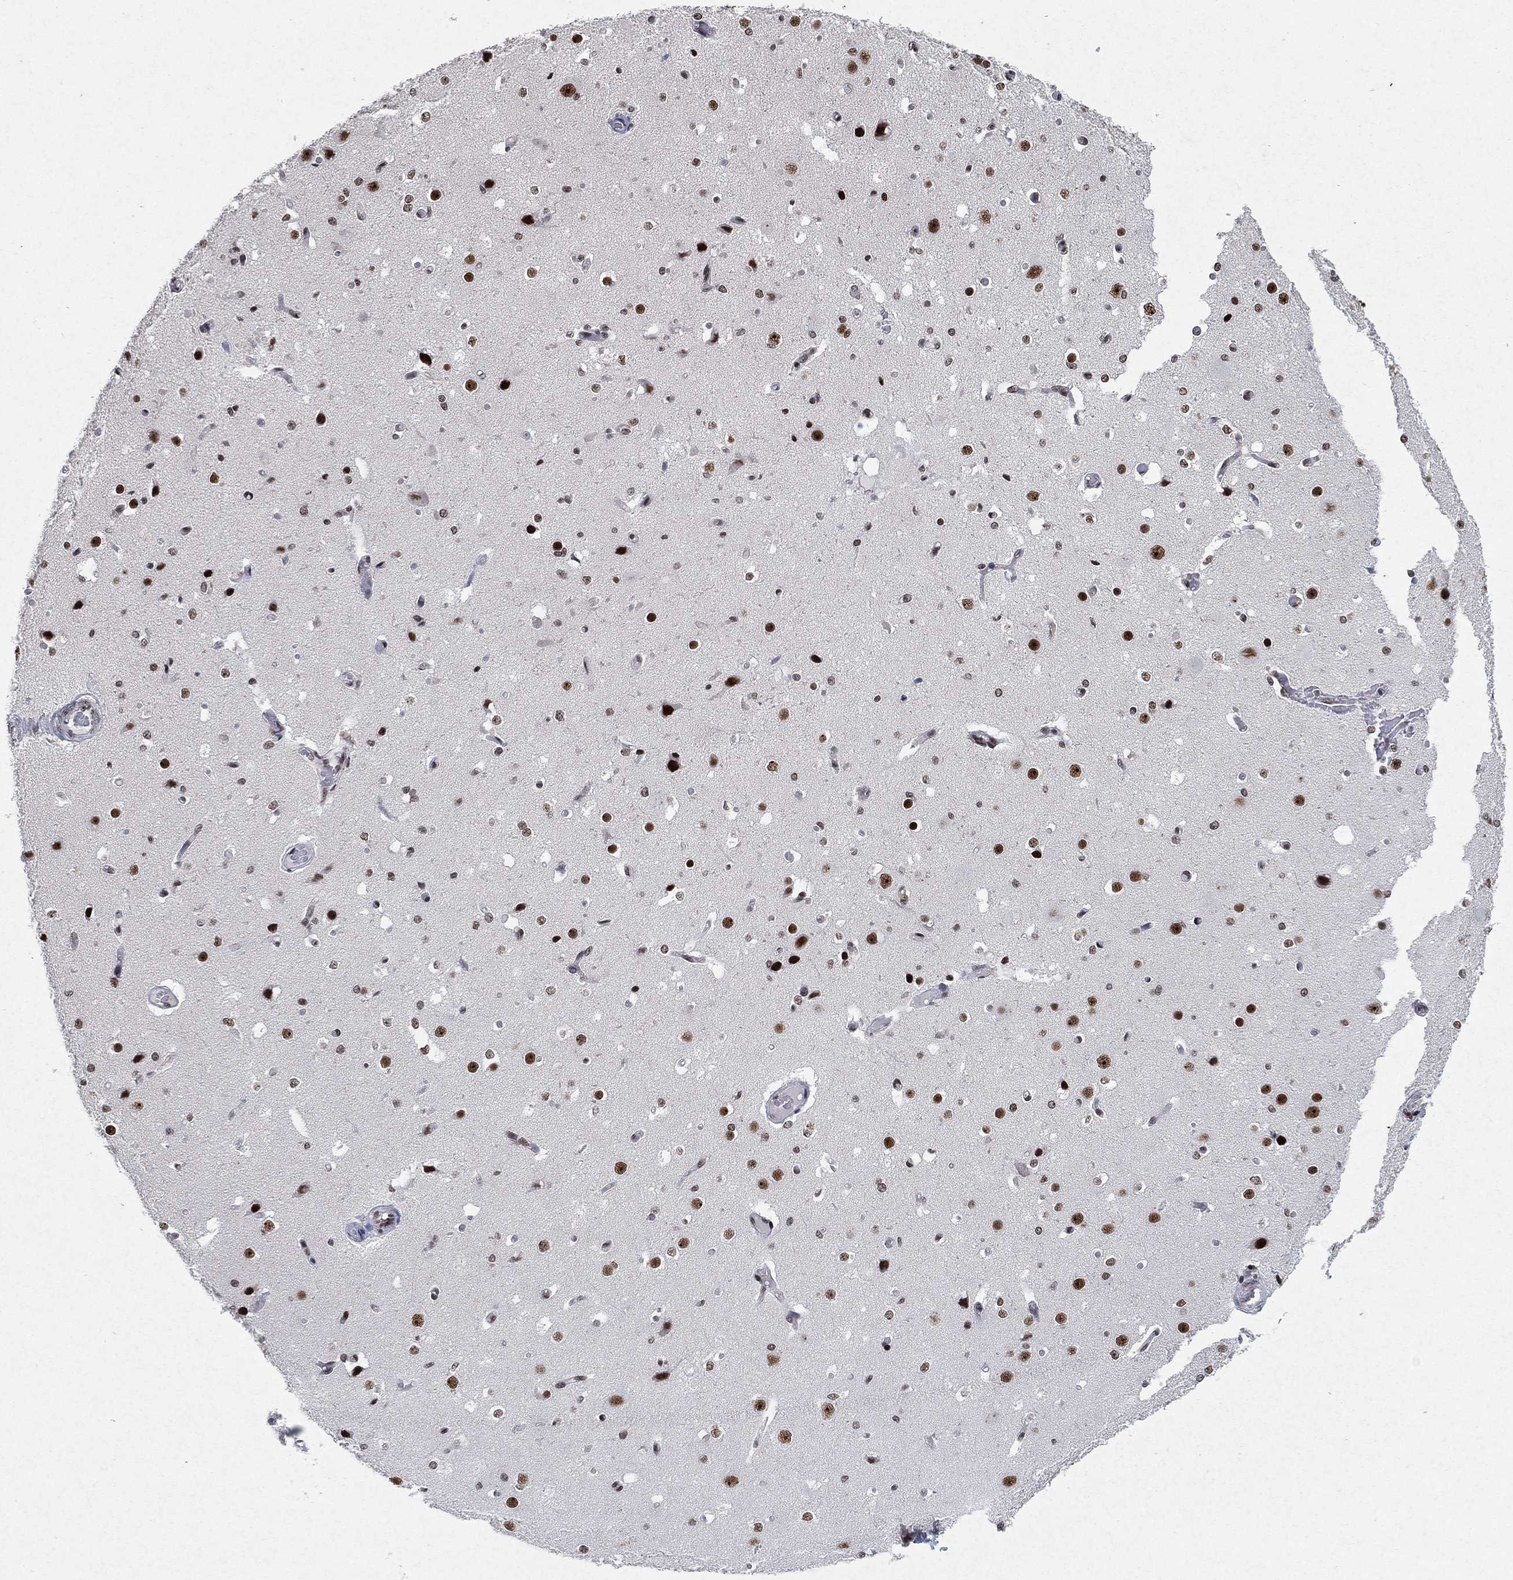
{"staining": {"intensity": "negative", "quantity": "none", "location": "none"}, "tissue": "cerebral cortex", "cell_type": "Endothelial cells", "image_type": "normal", "snomed": [{"axis": "morphology", "description": "Normal tissue, NOS"}, {"axis": "morphology", "description": "Inflammation, NOS"}, {"axis": "topography", "description": "Cerebral cortex"}], "caption": "Immunohistochemistry photomicrograph of normal cerebral cortex: cerebral cortex stained with DAB demonstrates no significant protein positivity in endothelial cells.", "gene": "DDX27", "patient": {"sex": "male", "age": 6}}